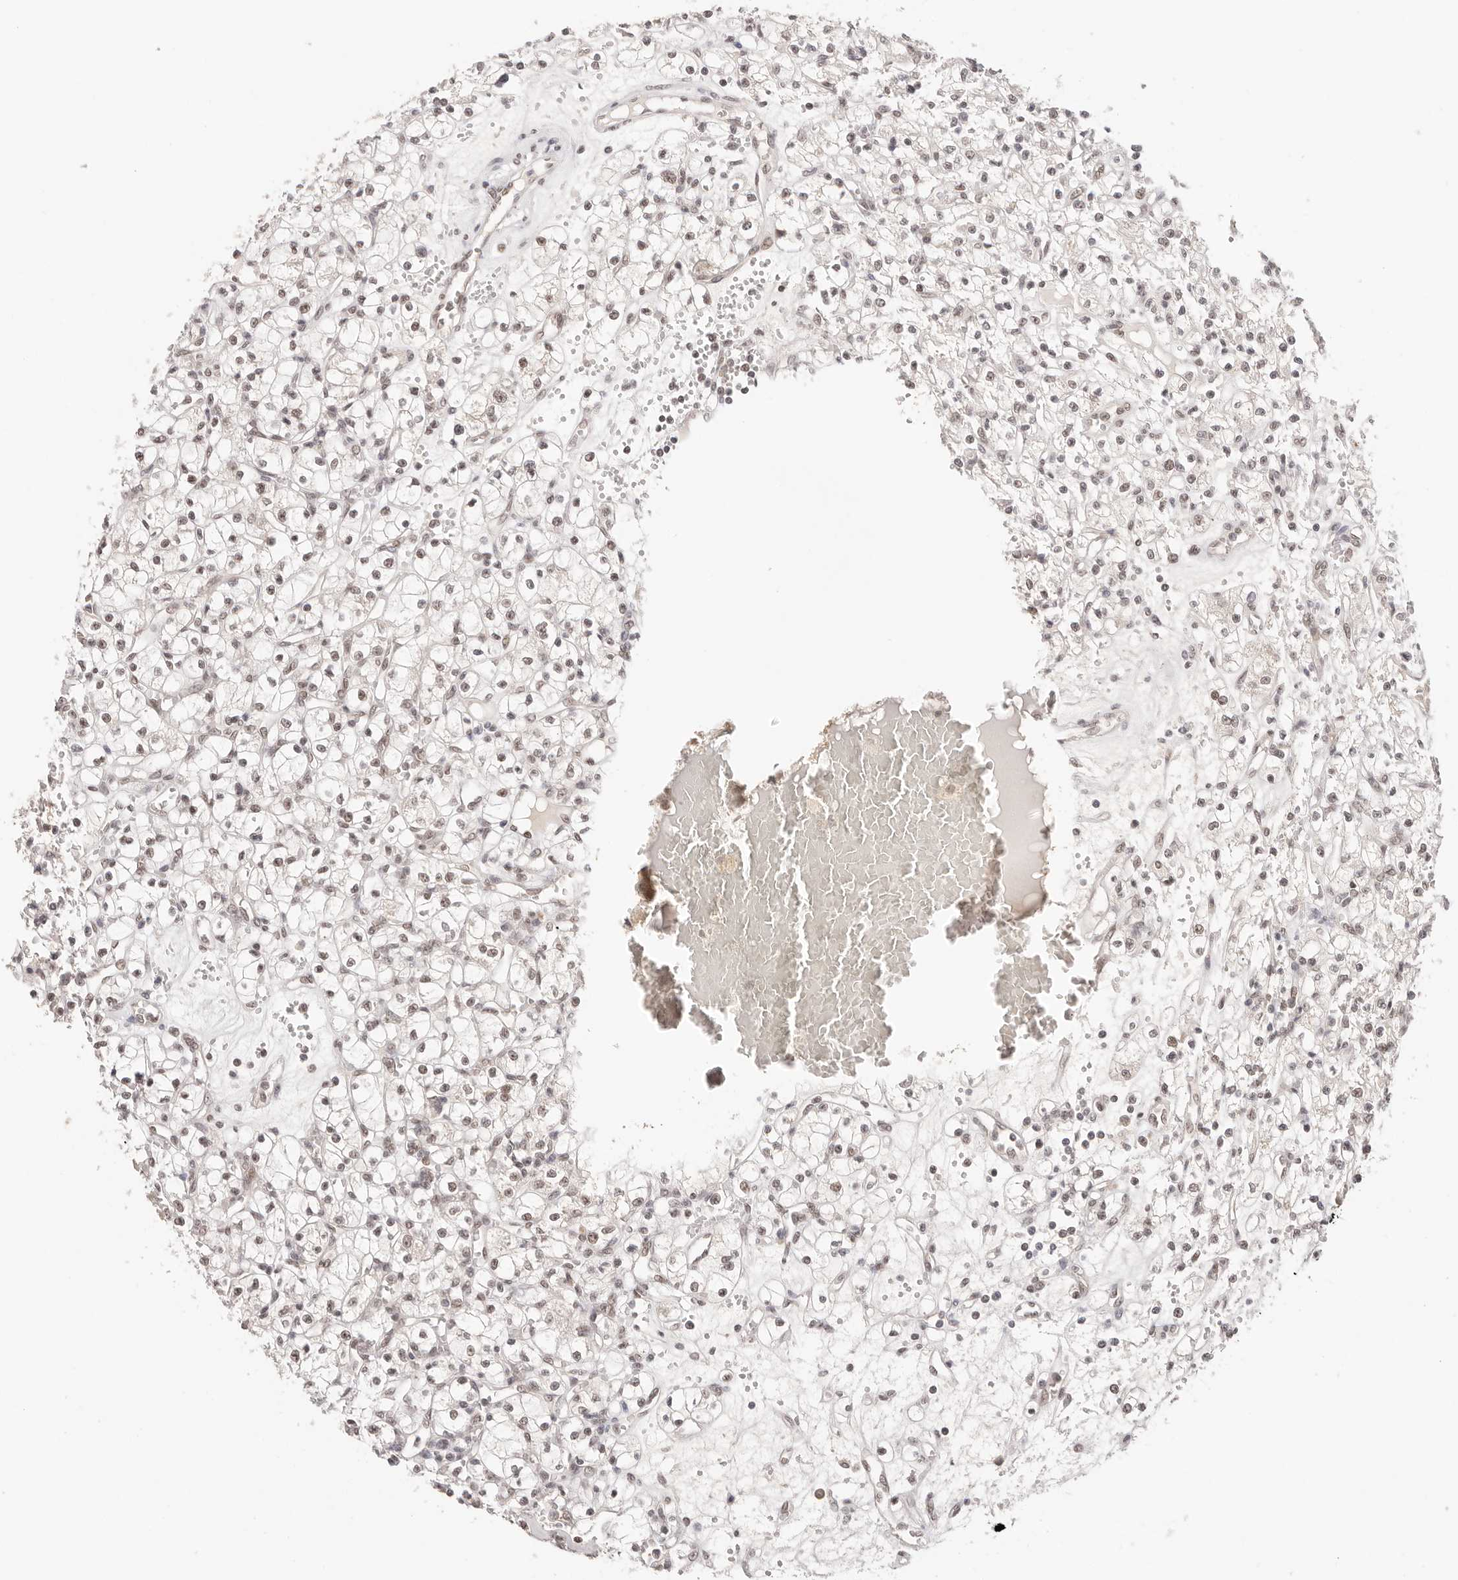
{"staining": {"intensity": "weak", "quantity": ">75%", "location": "nuclear"}, "tissue": "renal cancer", "cell_type": "Tumor cells", "image_type": "cancer", "snomed": [{"axis": "morphology", "description": "Adenocarcinoma, NOS"}, {"axis": "topography", "description": "Kidney"}], "caption": "Protein staining reveals weak nuclear expression in approximately >75% of tumor cells in renal cancer.", "gene": "RFC3", "patient": {"sex": "female", "age": 59}}